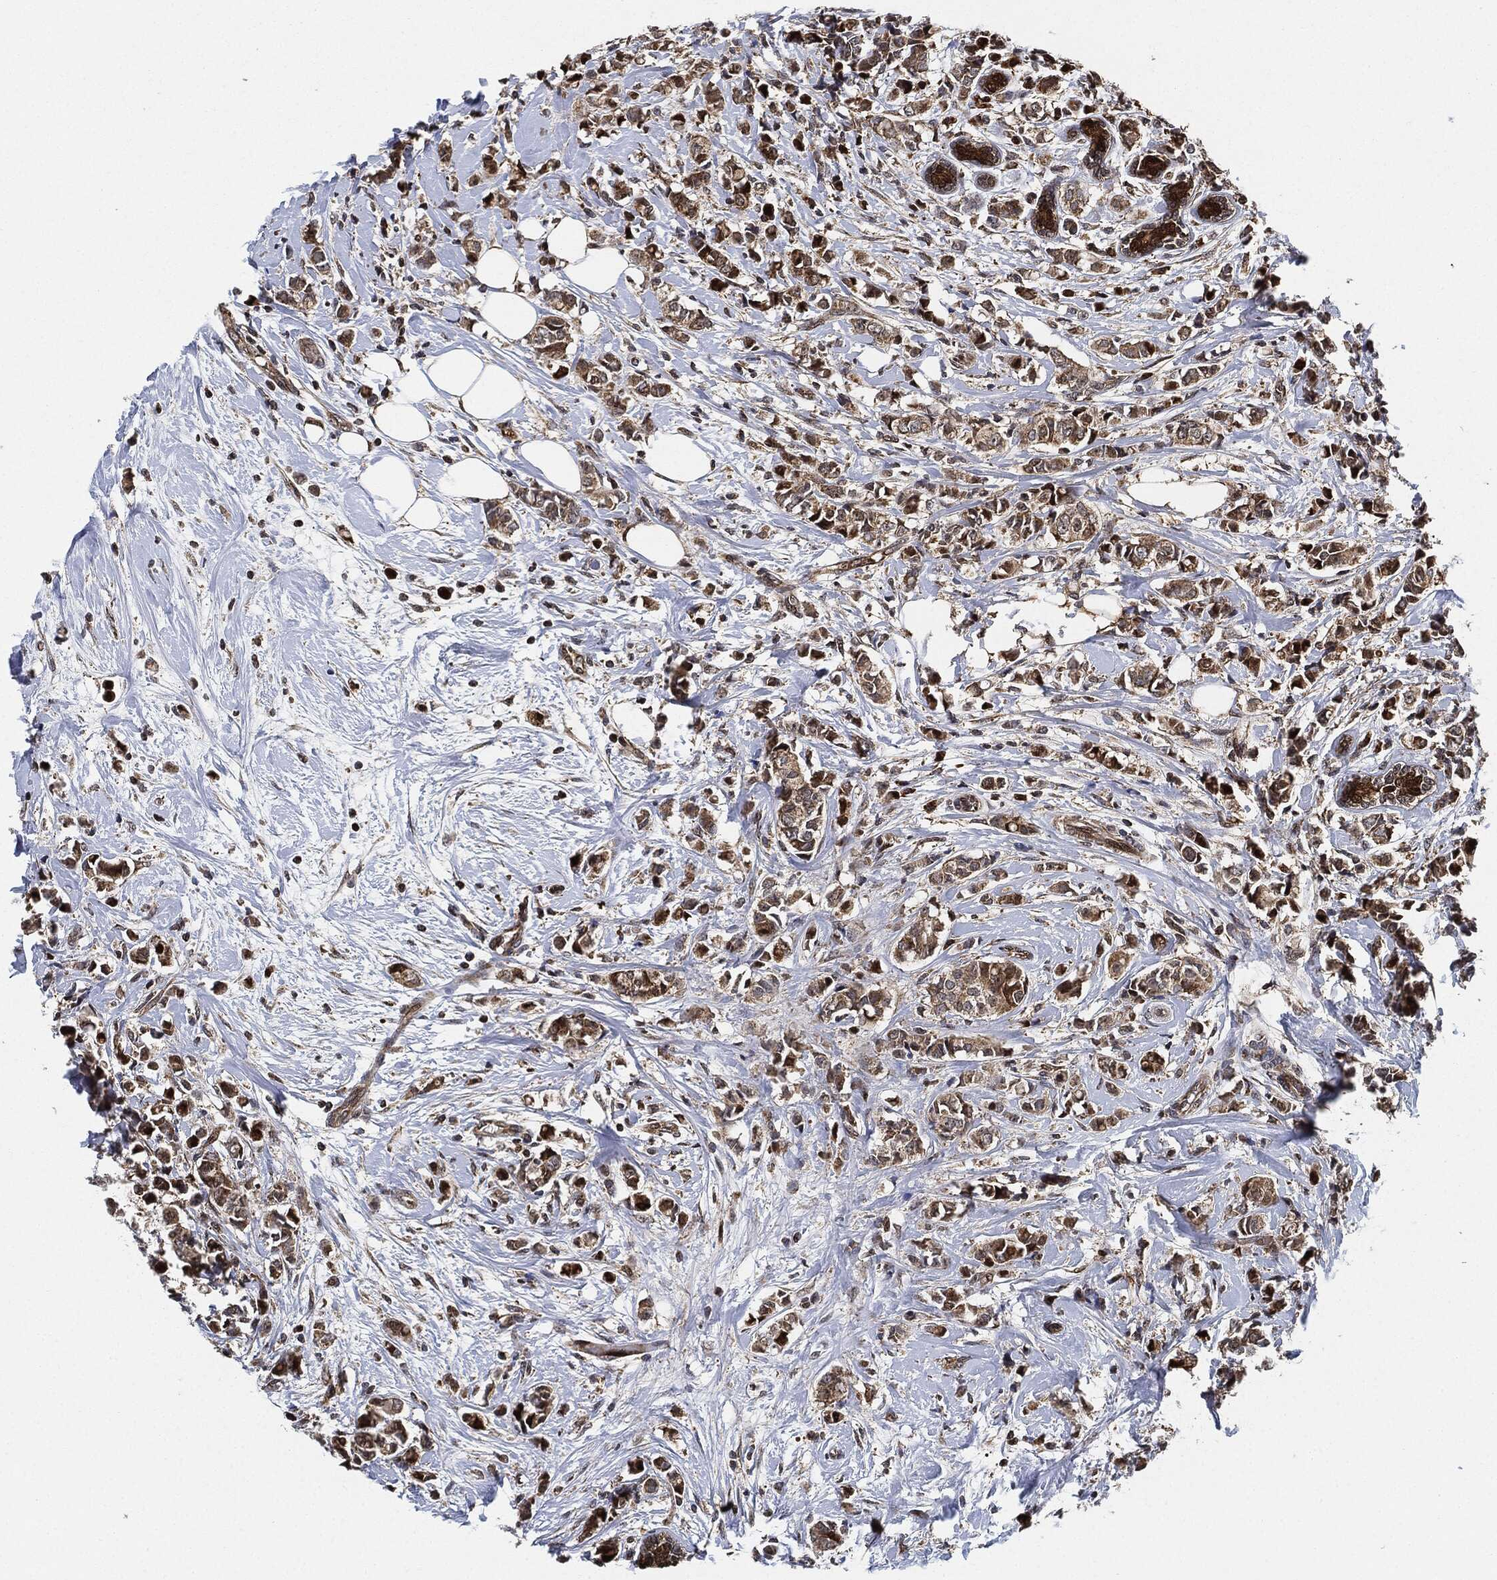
{"staining": {"intensity": "moderate", "quantity": ">75%", "location": "cytoplasmic/membranous"}, "tissue": "breast cancer", "cell_type": "Tumor cells", "image_type": "cancer", "snomed": [{"axis": "morphology", "description": "Normal tissue, NOS"}, {"axis": "morphology", "description": "Duct carcinoma"}, {"axis": "topography", "description": "Breast"}], "caption": "Protein staining by immunohistochemistry demonstrates moderate cytoplasmic/membranous expression in about >75% of tumor cells in intraductal carcinoma (breast).", "gene": "RNASEL", "patient": {"sex": "female", "age": 44}}